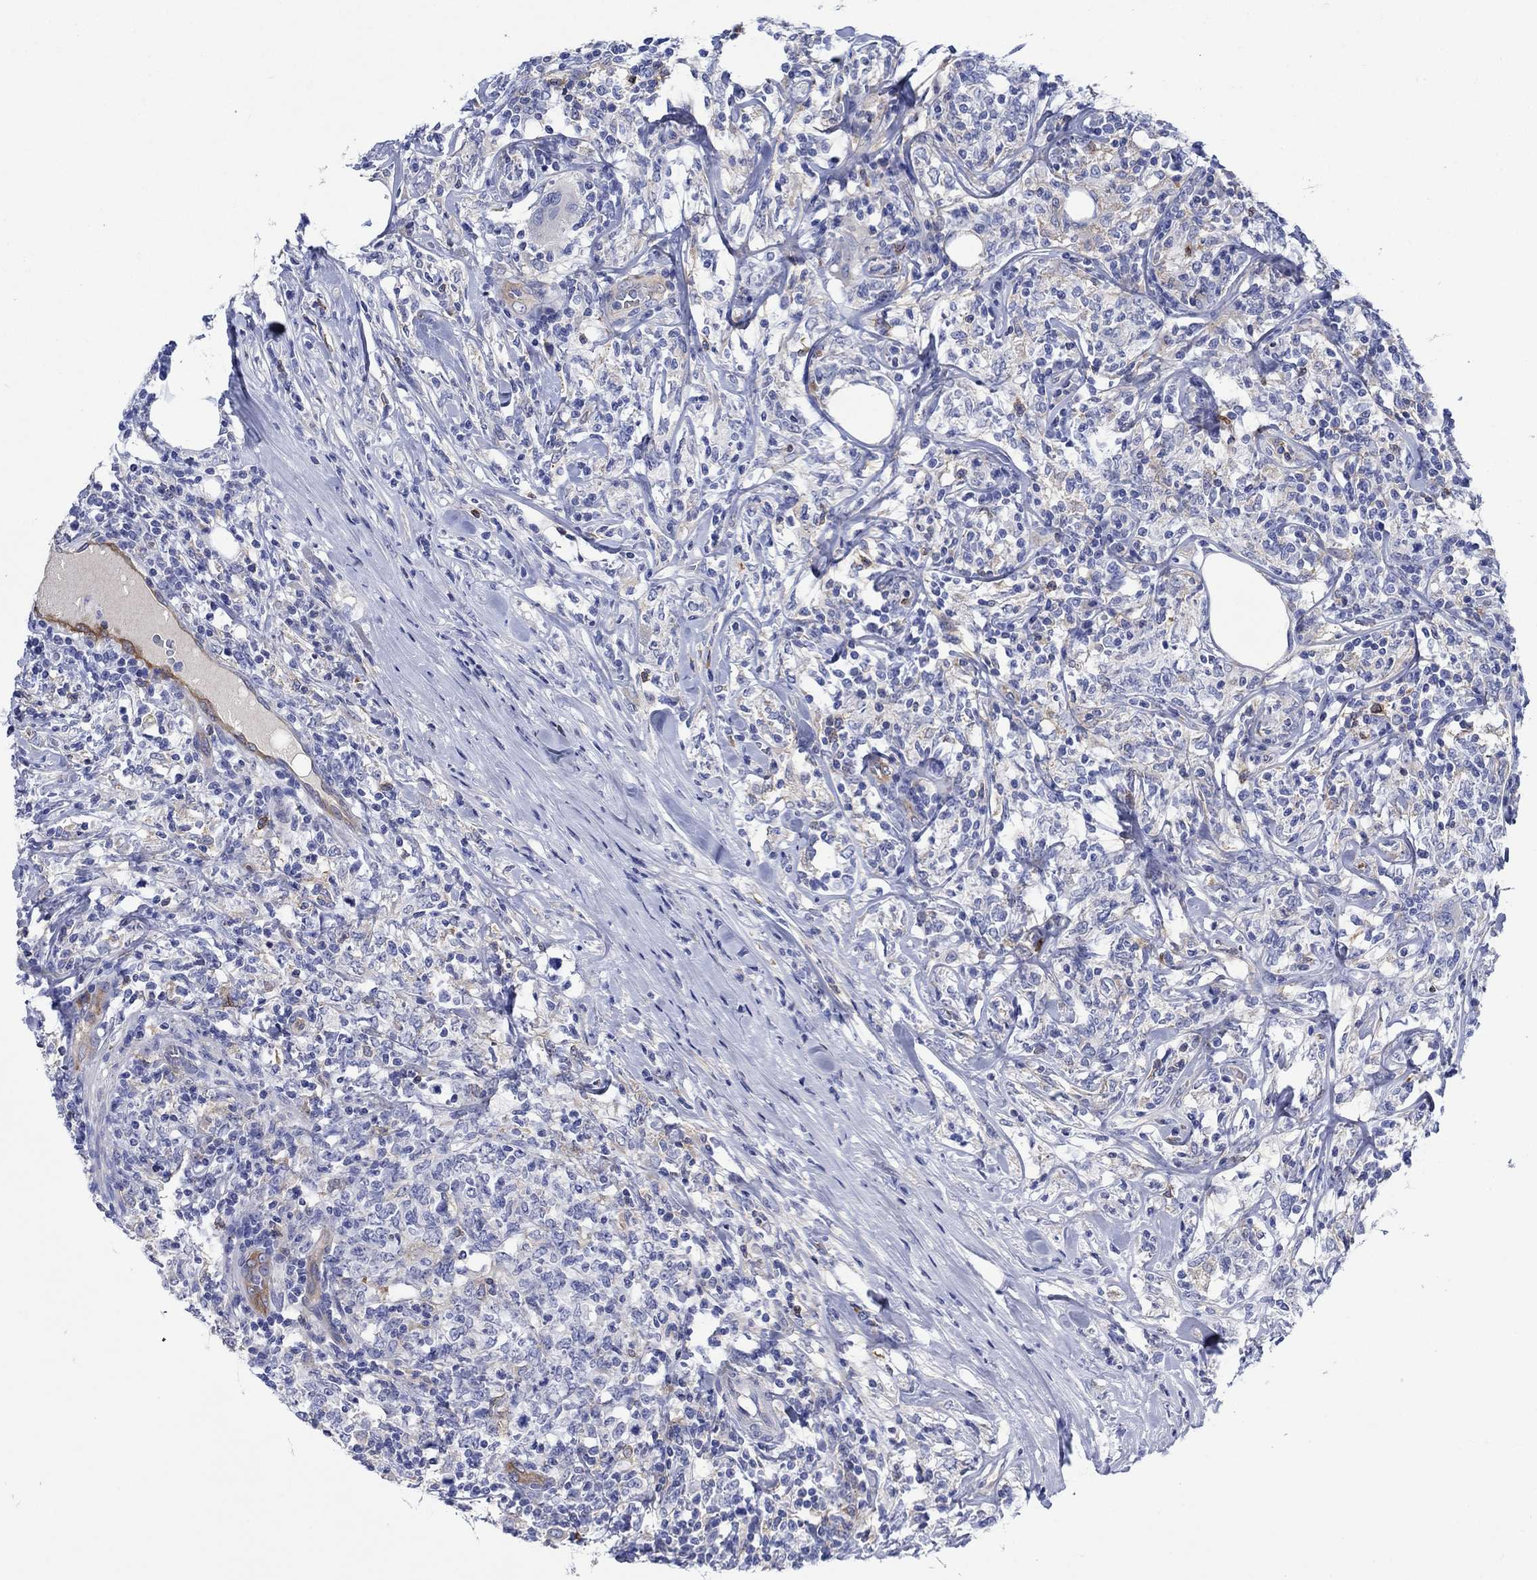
{"staining": {"intensity": "weak", "quantity": "<25%", "location": "cytoplasmic/membranous"}, "tissue": "lymphoma", "cell_type": "Tumor cells", "image_type": "cancer", "snomed": [{"axis": "morphology", "description": "Malignant lymphoma, non-Hodgkin's type, High grade"}, {"axis": "topography", "description": "Lymph node"}], "caption": "Immunohistochemistry of human high-grade malignant lymphoma, non-Hodgkin's type displays no positivity in tumor cells. Nuclei are stained in blue.", "gene": "TRIM16", "patient": {"sex": "female", "age": 84}}